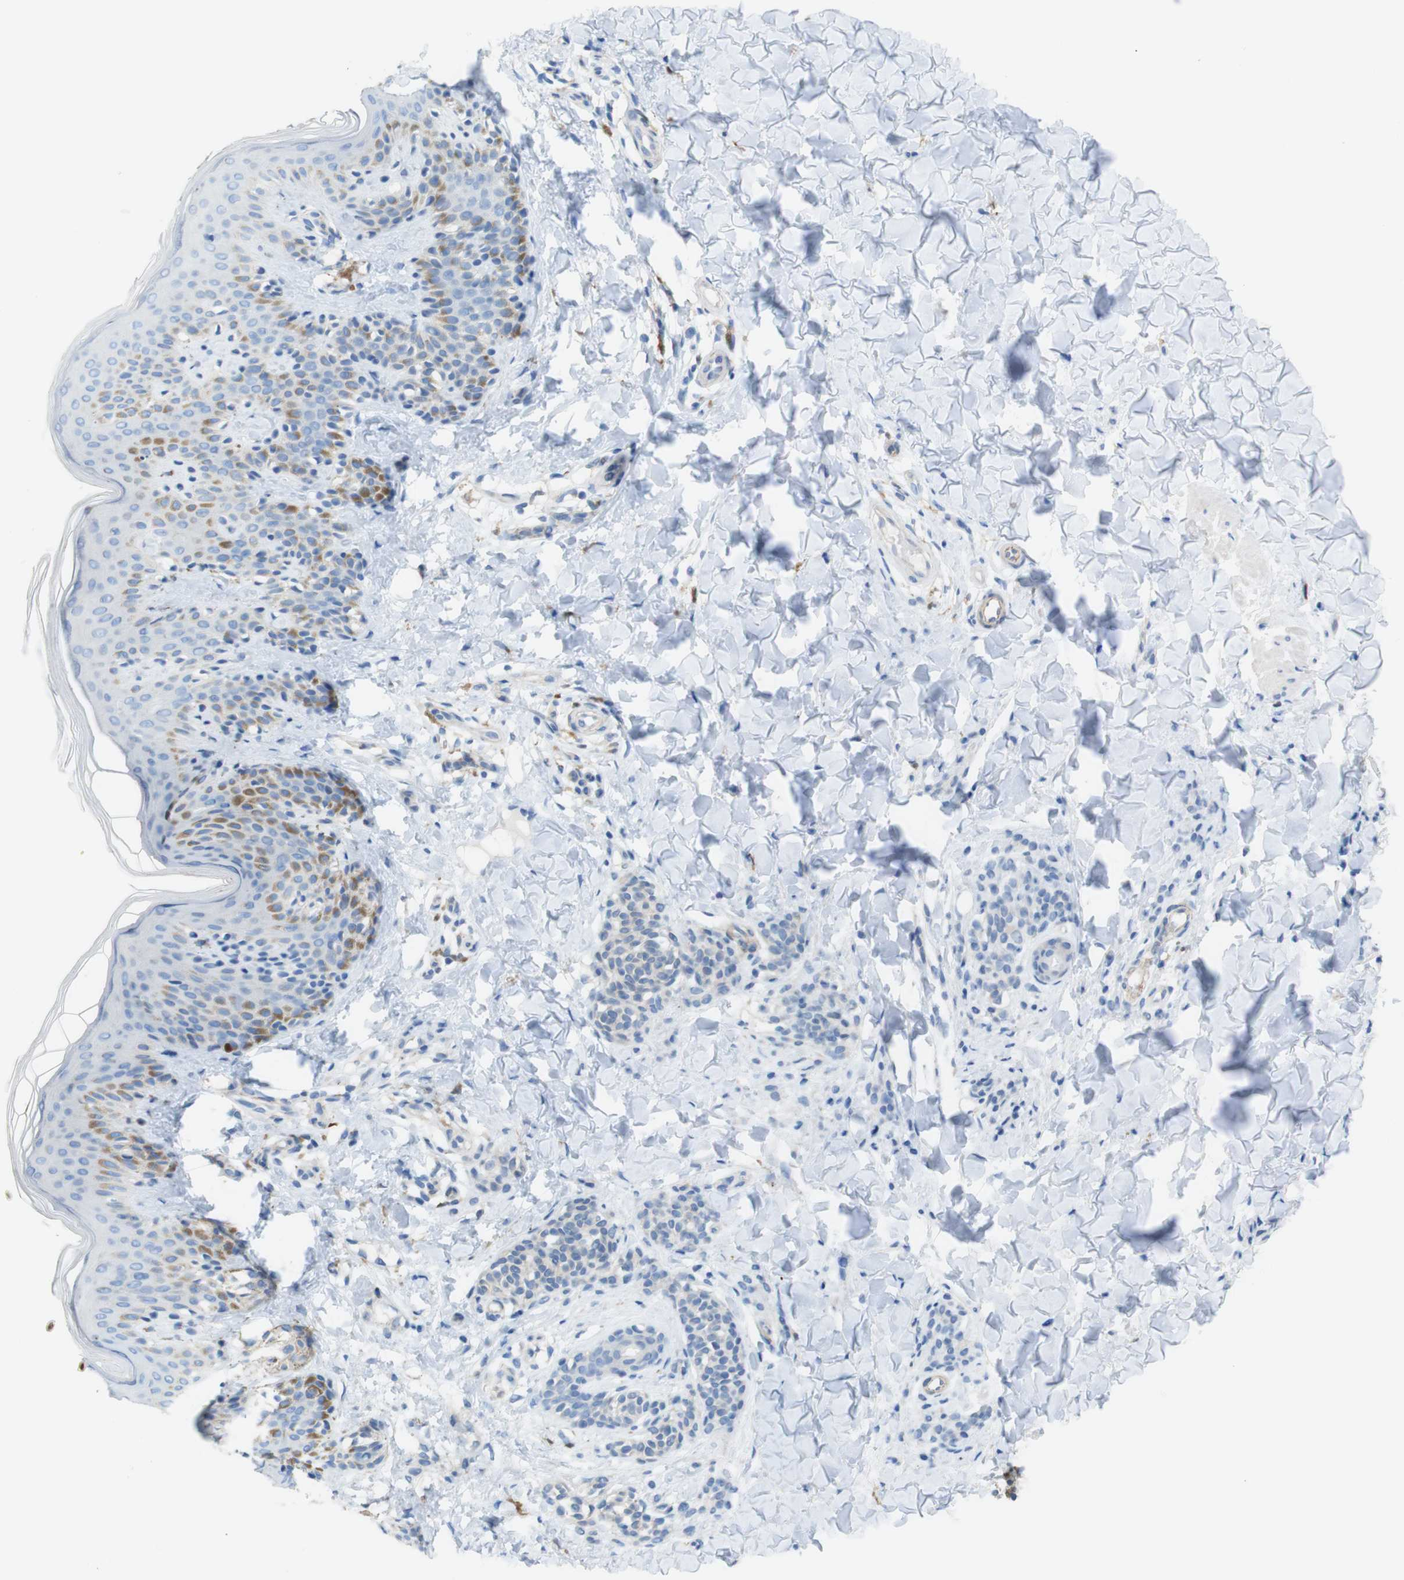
{"staining": {"intensity": "negative", "quantity": "none", "location": "none"}, "tissue": "skin", "cell_type": "Fibroblasts", "image_type": "normal", "snomed": [{"axis": "morphology", "description": "Normal tissue, NOS"}, {"axis": "topography", "description": "Skin"}], "caption": "Immunohistochemistry micrograph of unremarkable skin stained for a protein (brown), which exhibits no expression in fibroblasts. (Brightfield microscopy of DAB (3,3'-diaminobenzidine) immunohistochemistry at high magnification).", "gene": "CLMN", "patient": {"sex": "male", "age": 16}}